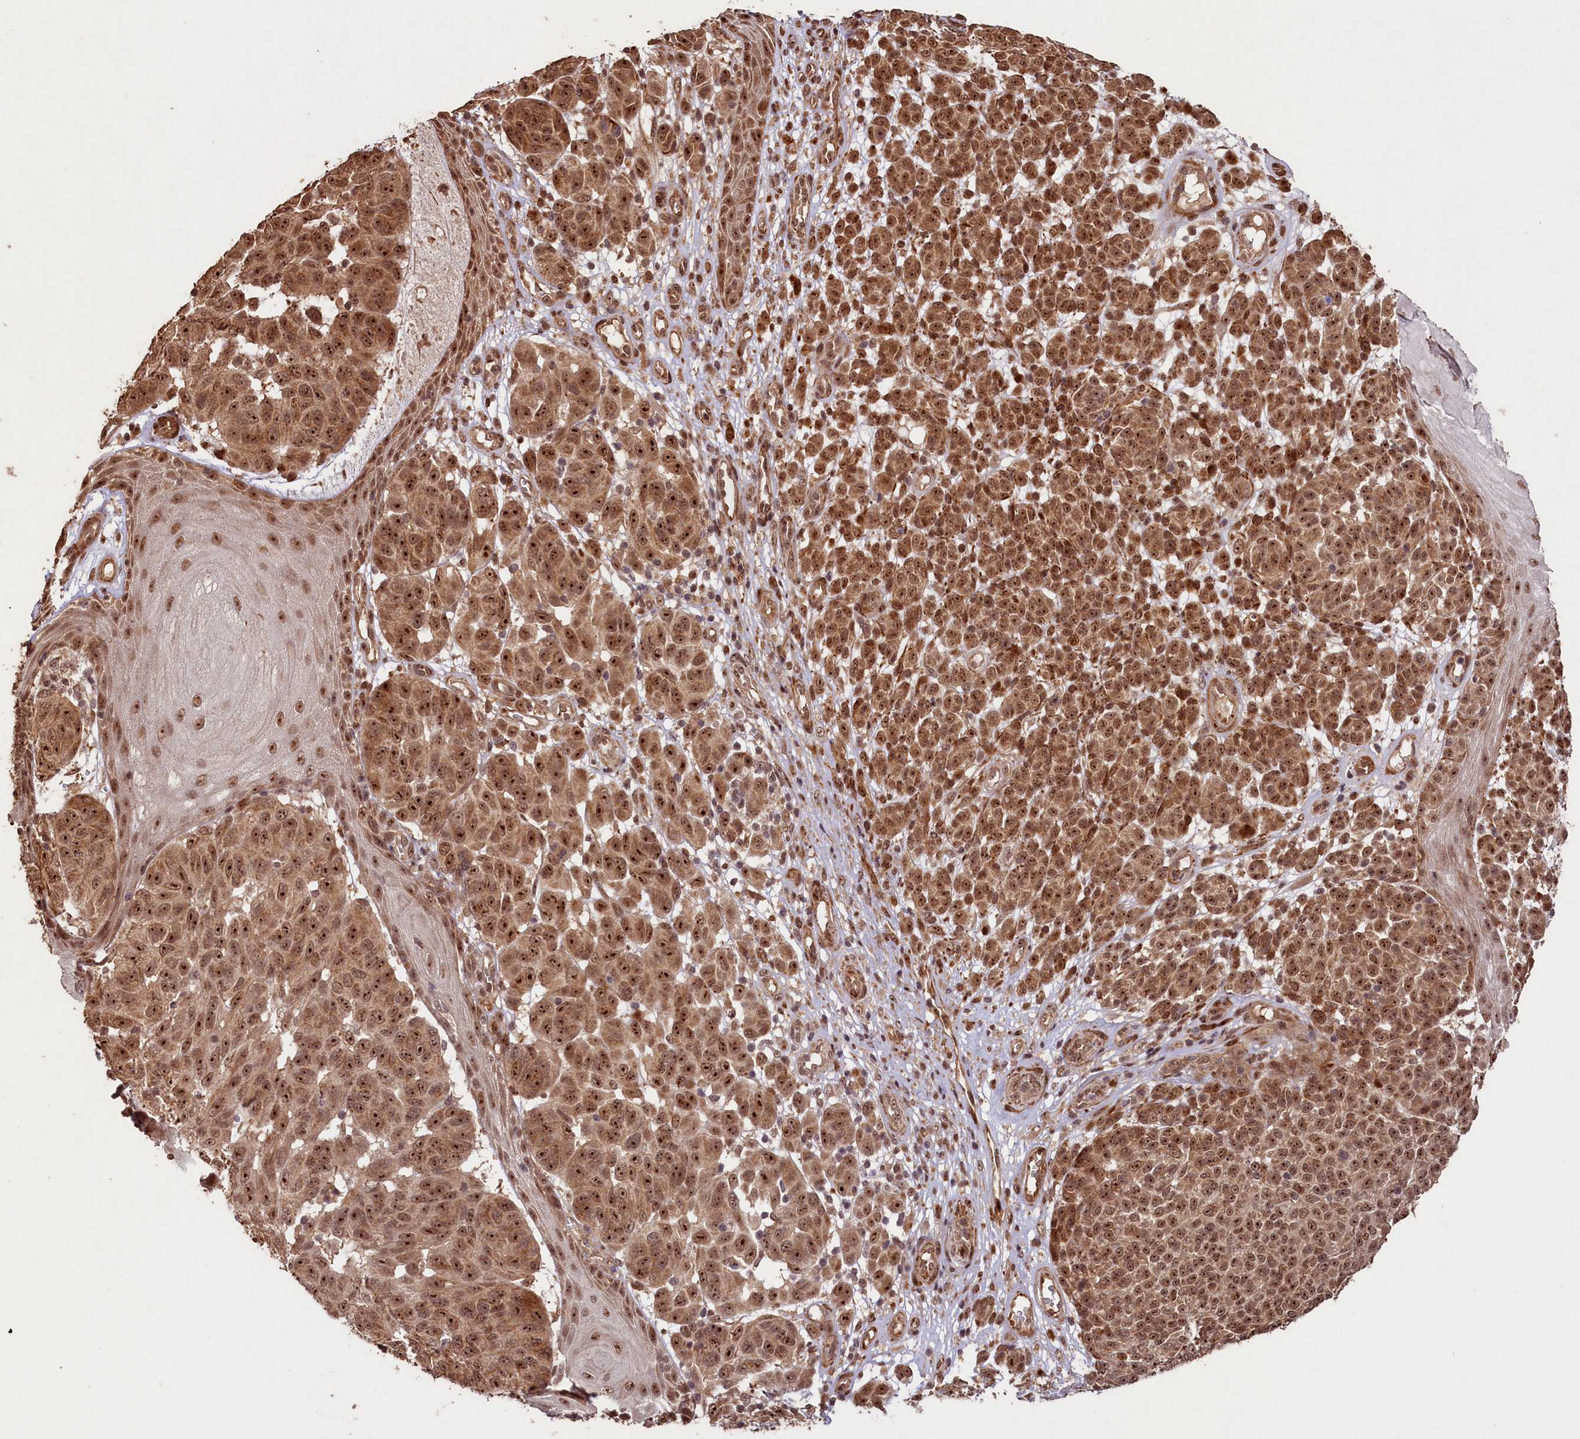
{"staining": {"intensity": "strong", "quantity": ">75%", "location": "cytoplasmic/membranous,nuclear"}, "tissue": "melanoma", "cell_type": "Tumor cells", "image_type": "cancer", "snomed": [{"axis": "morphology", "description": "Malignant melanoma, NOS"}, {"axis": "topography", "description": "Skin"}], "caption": "This image demonstrates immunohistochemistry staining of melanoma, with high strong cytoplasmic/membranous and nuclear staining in approximately >75% of tumor cells.", "gene": "SHPRH", "patient": {"sex": "male", "age": 49}}